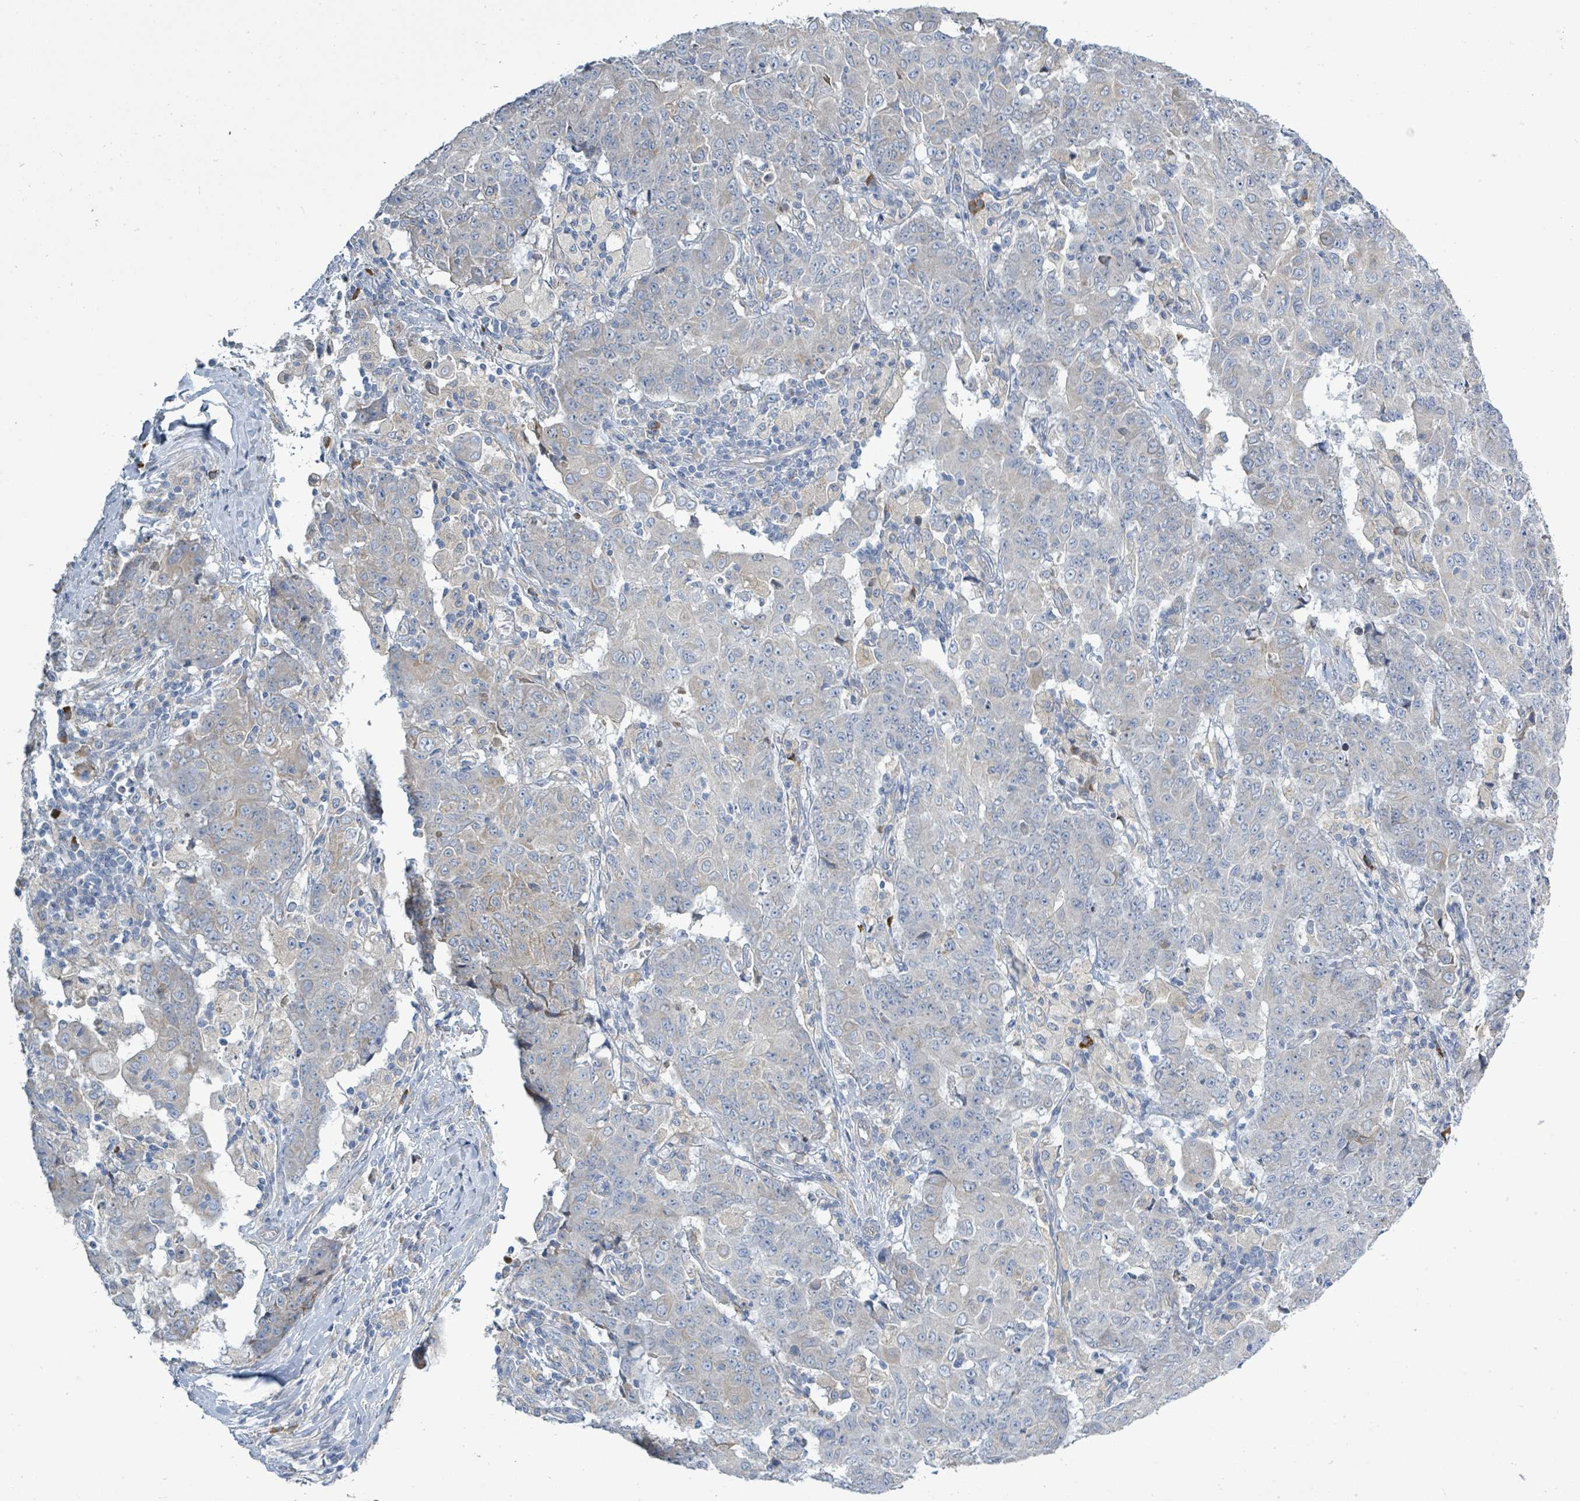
{"staining": {"intensity": "weak", "quantity": "<25%", "location": "cytoplasmic/membranous"}, "tissue": "ovarian cancer", "cell_type": "Tumor cells", "image_type": "cancer", "snomed": [{"axis": "morphology", "description": "Carcinoma, endometroid"}, {"axis": "topography", "description": "Ovary"}], "caption": "High power microscopy image of an IHC histopathology image of endometroid carcinoma (ovarian), revealing no significant expression in tumor cells.", "gene": "SIRPB1", "patient": {"sex": "female", "age": 42}}